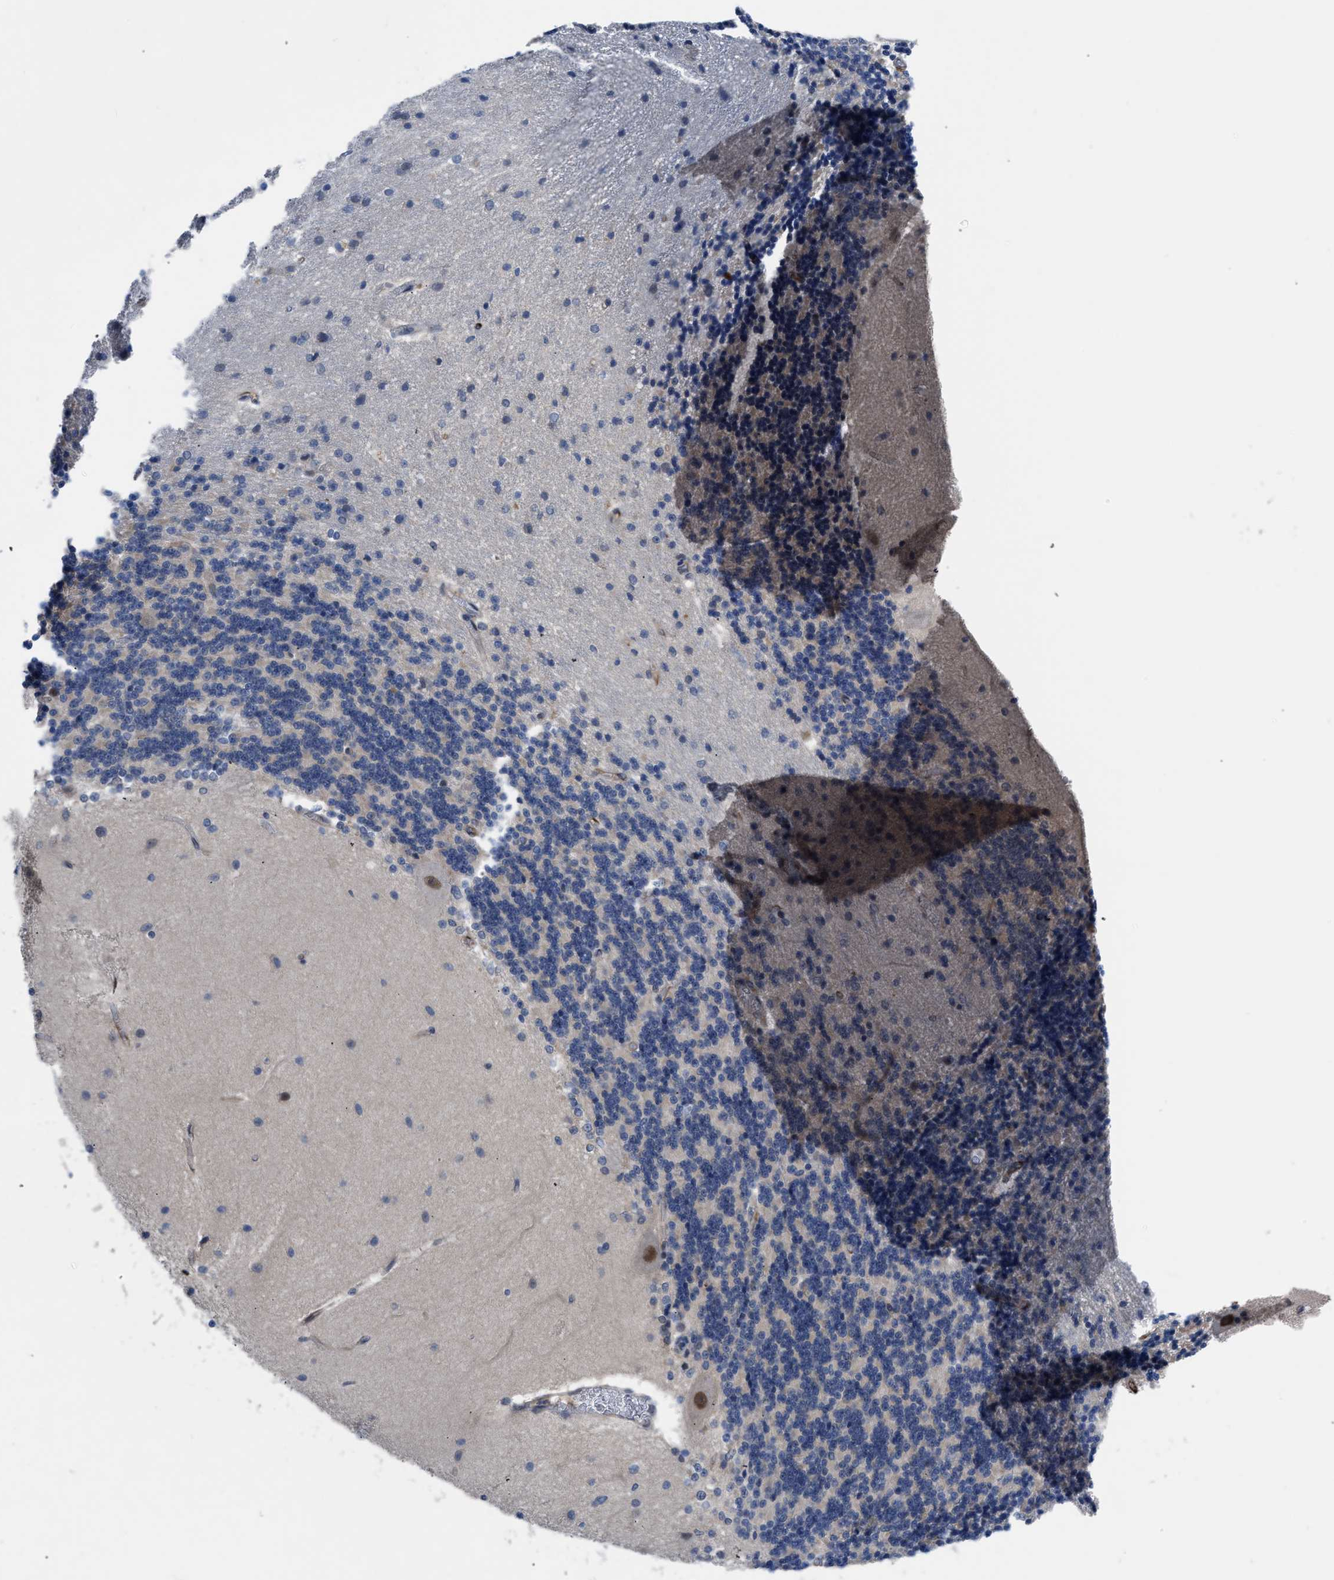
{"staining": {"intensity": "negative", "quantity": "none", "location": "none"}, "tissue": "cerebellum", "cell_type": "Cells in granular layer", "image_type": "normal", "snomed": [{"axis": "morphology", "description": "Normal tissue, NOS"}, {"axis": "topography", "description": "Cerebellum"}], "caption": "Protein analysis of unremarkable cerebellum displays no significant positivity in cells in granular layer. (DAB immunohistochemistry (IHC) with hematoxylin counter stain).", "gene": "IL17RE", "patient": {"sex": "female", "age": 54}}